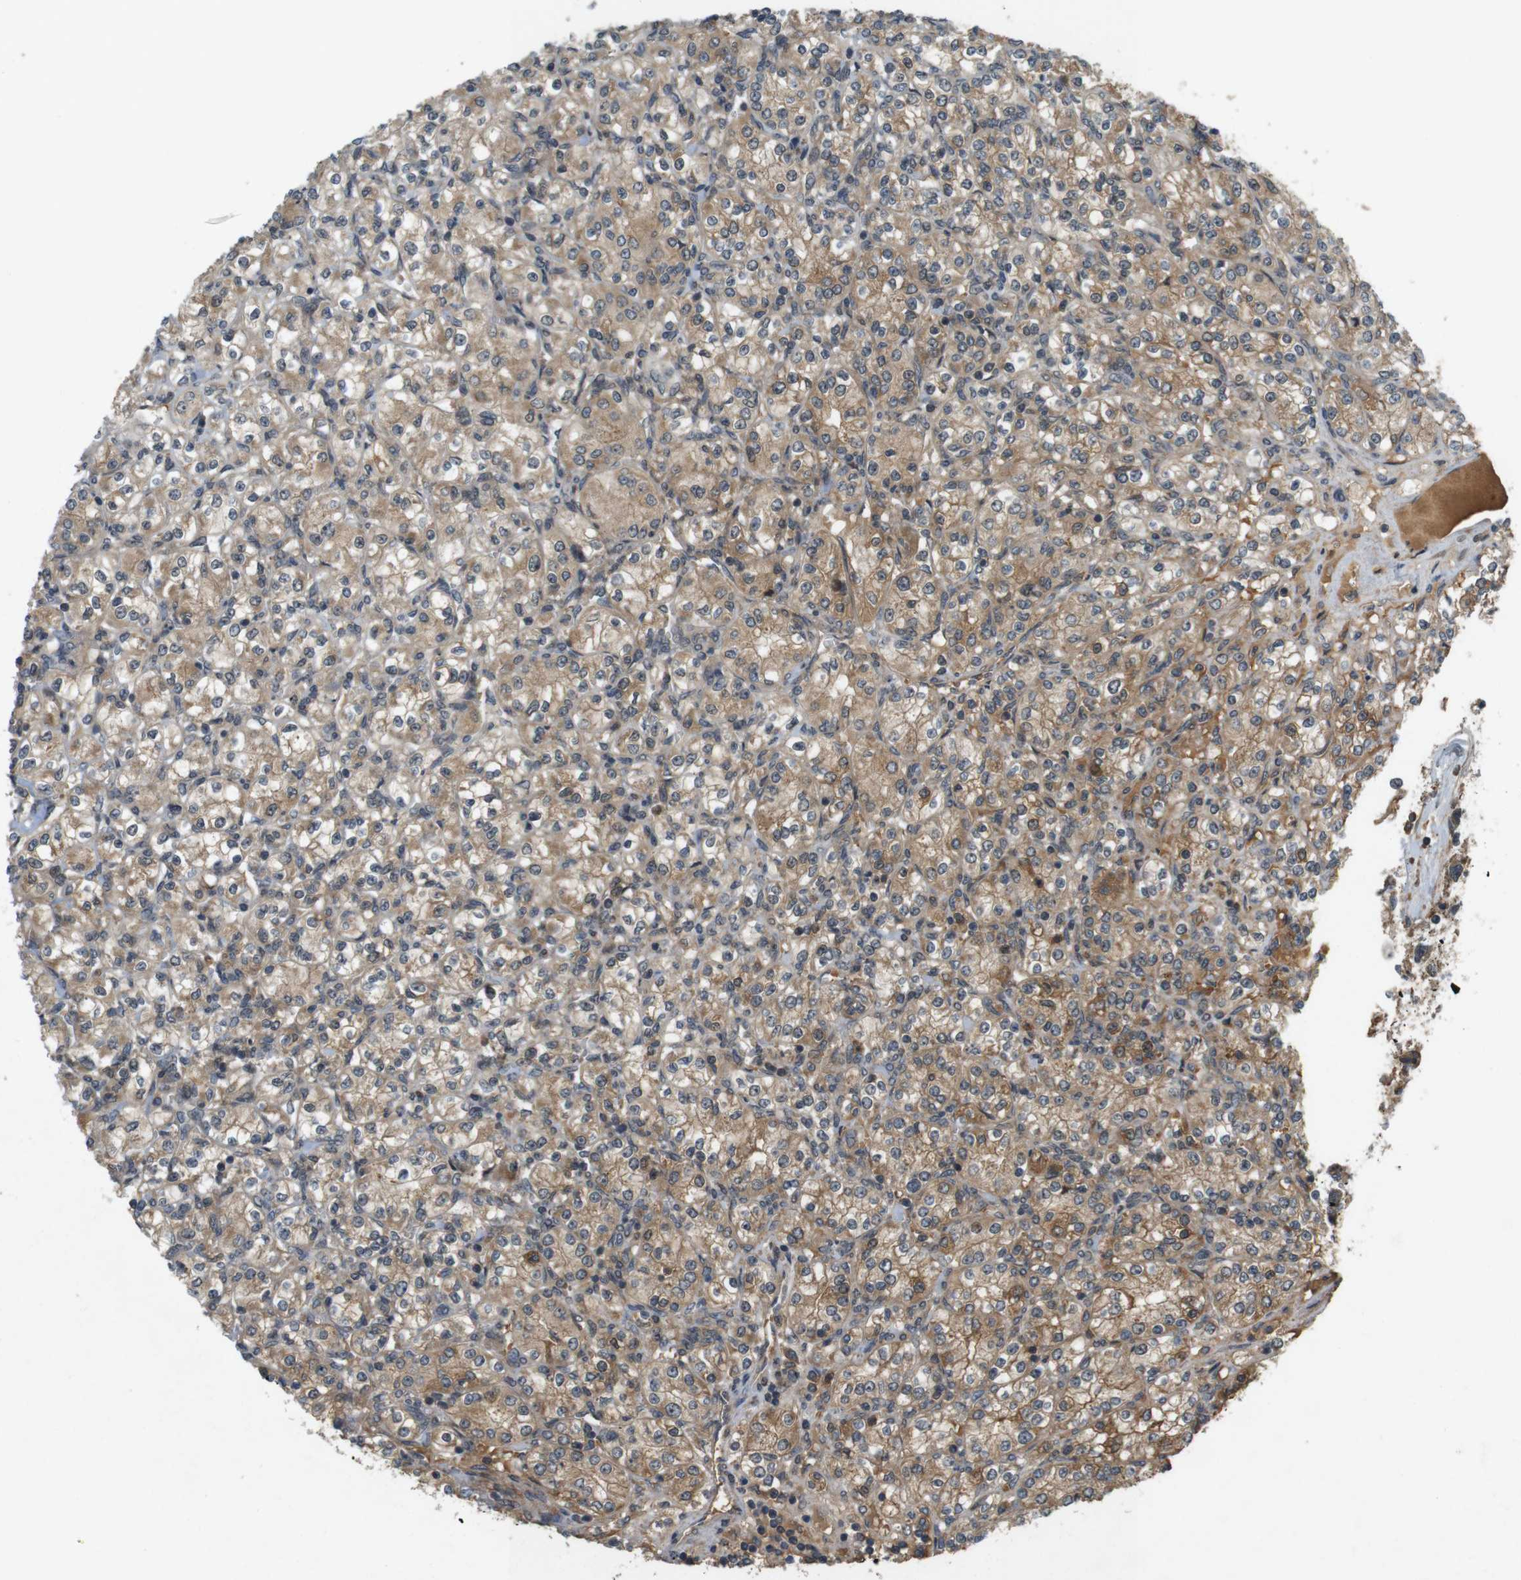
{"staining": {"intensity": "moderate", "quantity": ">75%", "location": "cytoplasmic/membranous"}, "tissue": "renal cancer", "cell_type": "Tumor cells", "image_type": "cancer", "snomed": [{"axis": "morphology", "description": "Adenocarcinoma, NOS"}, {"axis": "topography", "description": "Kidney"}], "caption": "Immunohistochemistry (IHC) (DAB (3,3'-diaminobenzidine)) staining of renal adenocarcinoma reveals moderate cytoplasmic/membranous protein positivity in about >75% of tumor cells.", "gene": "NFKBIE", "patient": {"sex": "male", "age": 77}}